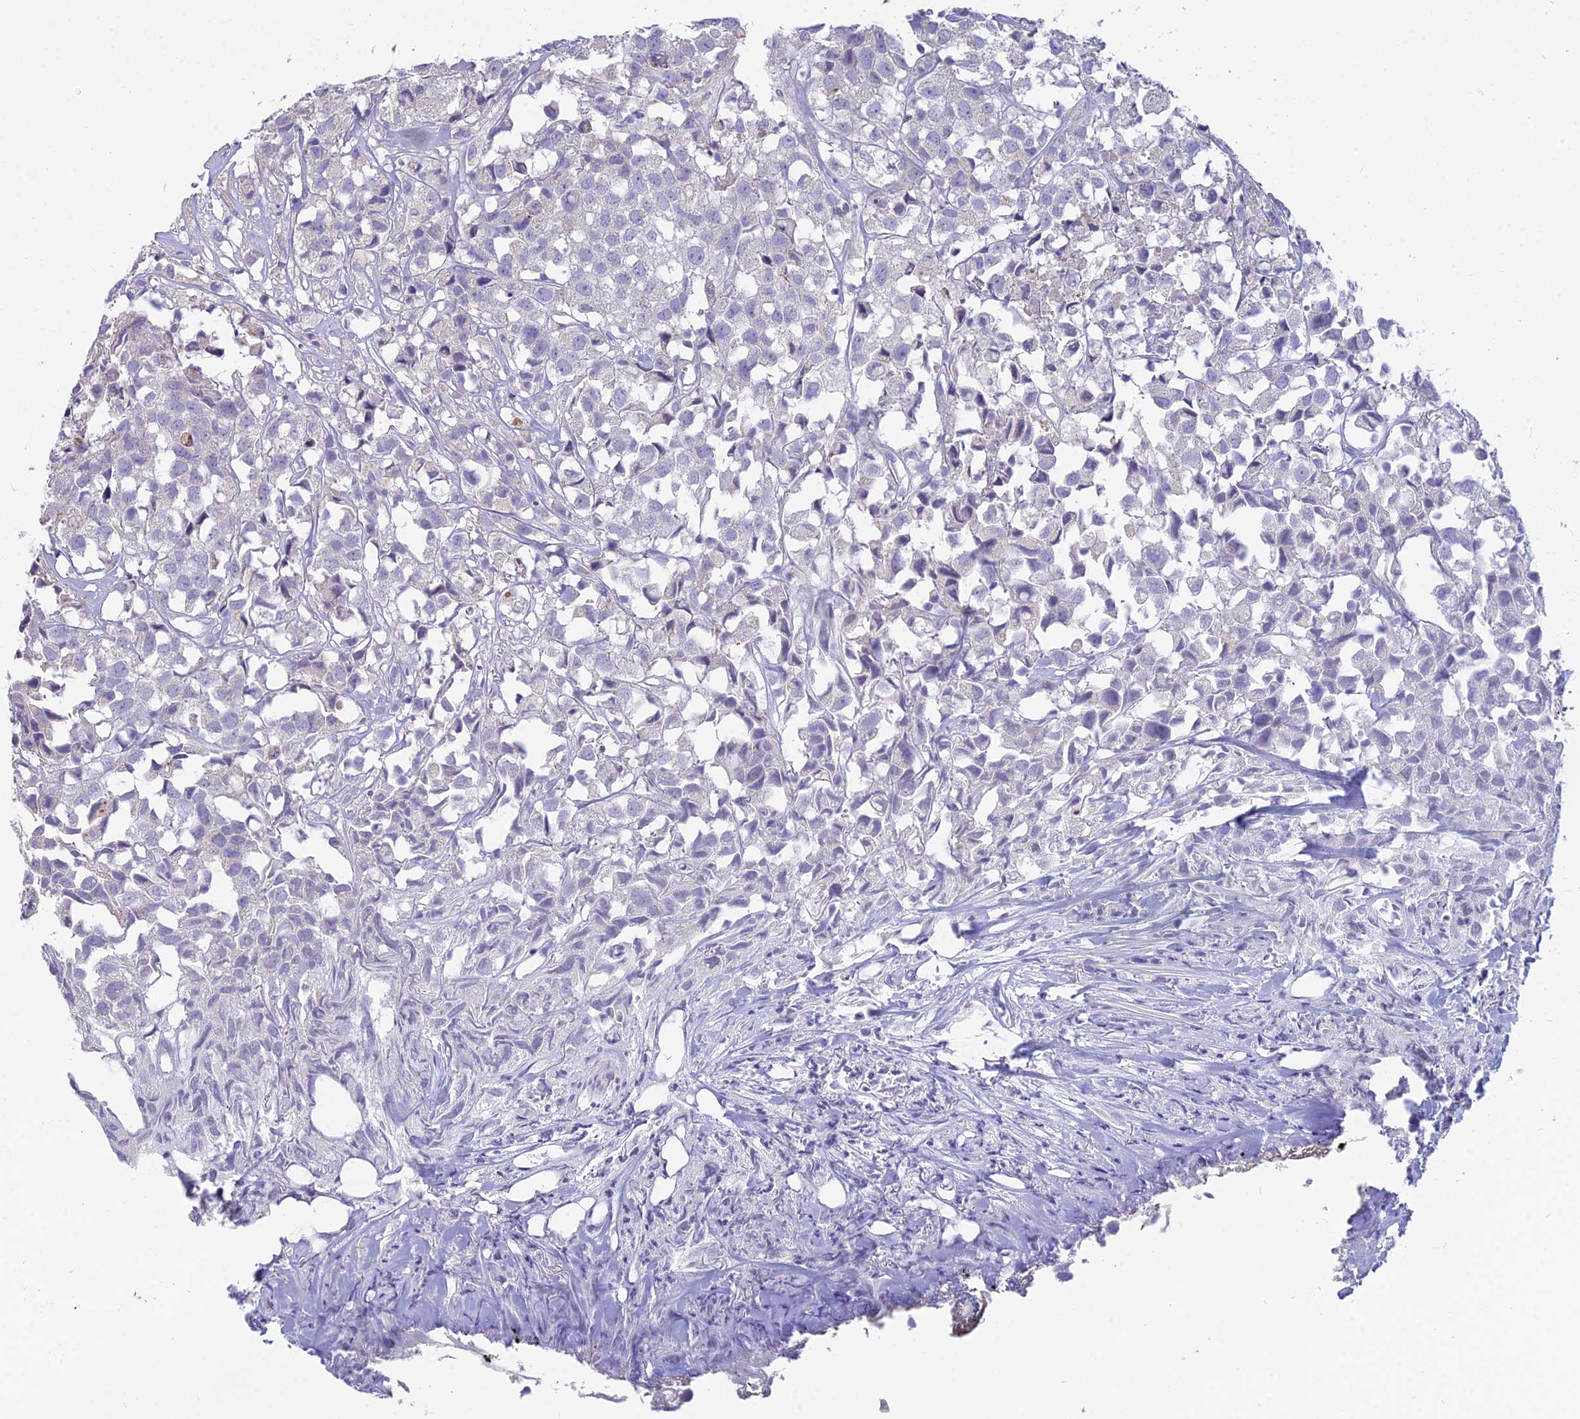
{"staining": {"intensity": "negative", "quantity": "none", "location": "none"}, "tissue": "urothelial cancer", "cell_type": "Tumor cells", "image_type": "cancer", "snomed": [{"axis": "morphology", "description": "Urothelial carcinoma, High grade"}, {"axis": "topography", "description": "Urinary bladder"}], "caption": "Immunohistochemistry (IHC) image of neoplastic tissue: urothelial cancer stained with DAB (3,3'-diaminobenzidine) shows no significant protein expression in tumor cells. Nuclei are stained in blue.", "gene": "CFAP206", "patient": {"sex": "female", "age": 75}}